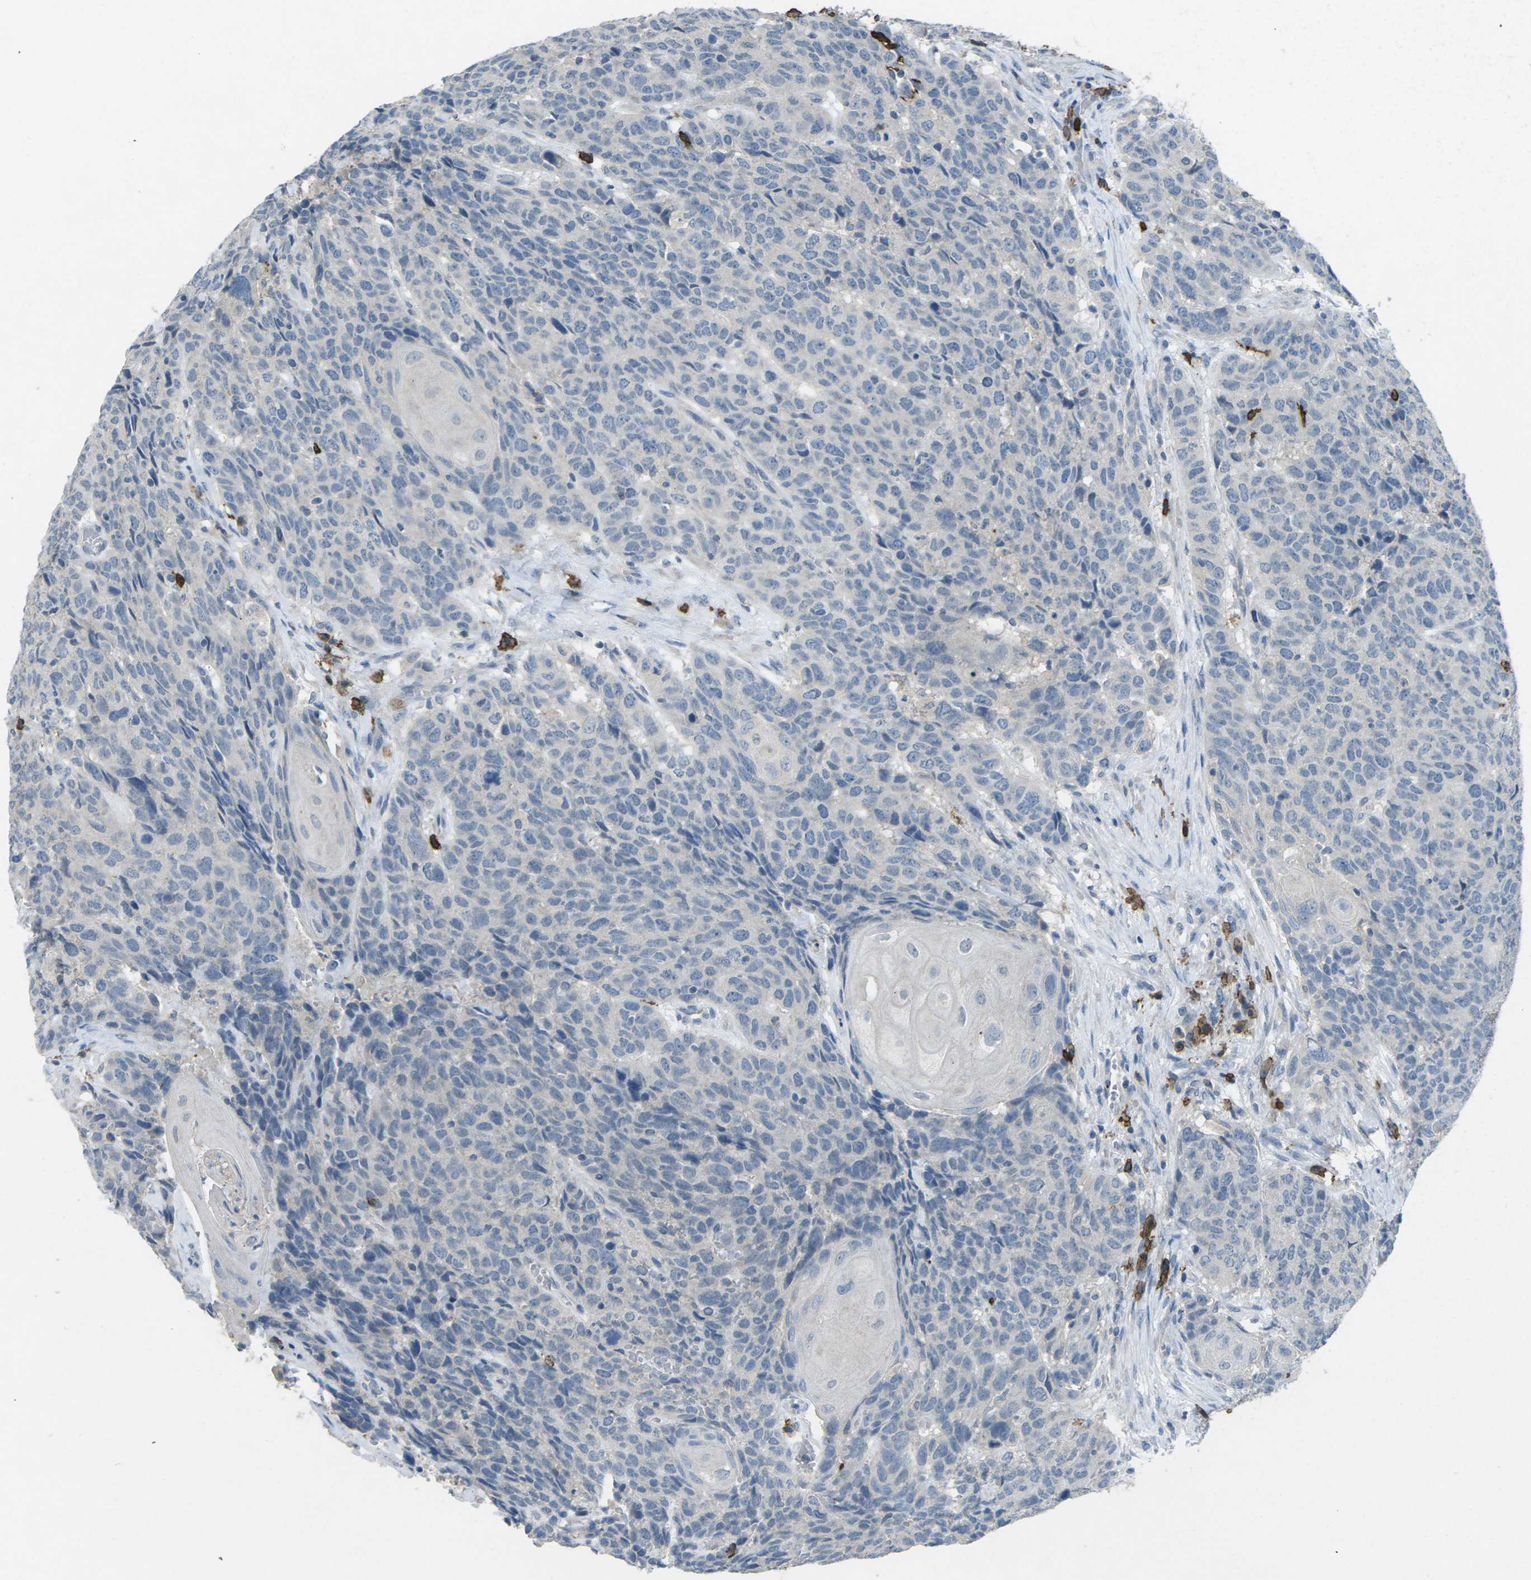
{"staining": {"intensity": "negative", "quantity": "none", "location": "none"}, "tissue": "head and neck cancer", "cell_type": "Tumor cells", "image_type": "cancer", "snomed": [{"axis": "morphology", "description": "Squamous cell carcinoma, NOS"}, {"axis": "topography", "description": "Head-Neck"}], "caption": "Immunohistochemical staining of head and neck cancer (squamous cell carcinoma) demonstrates no significant expression in tumor cells.", "gene": "CD19", "patient": {"sex": "male", "age": 66}}